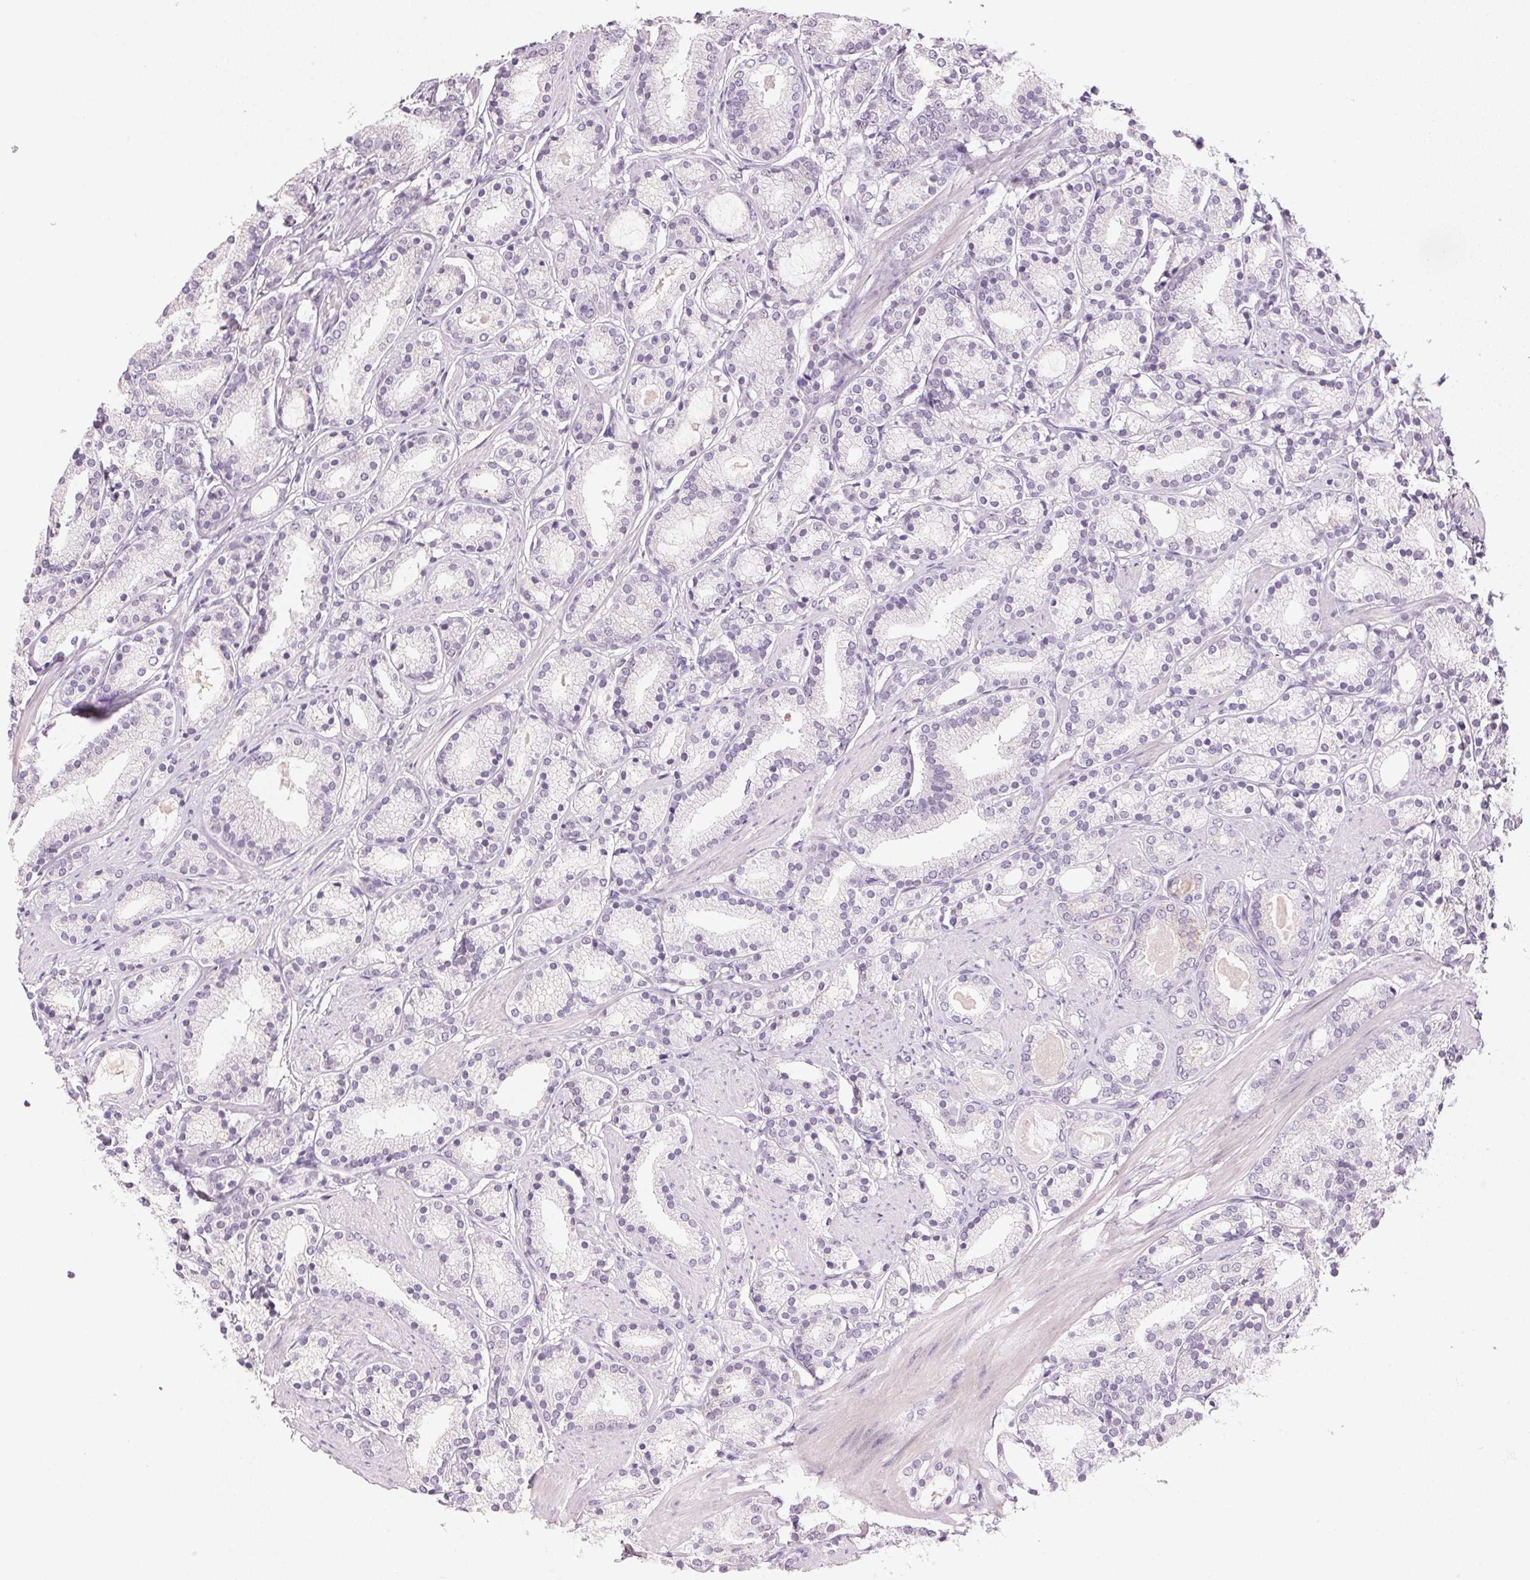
{"staining": {"intensity": "negative", "quantity": "none", "location": "none"}, "tissue": "prostate cancer", "cell_type": "Tumor cells", "image_type": "cancer", "snomed": [{"axis": "morphology", "description": "Adenocarcinoma, High grade"}, {"axis": "topography", "description": "Prostate"}], "caption": "Tumor cells are negative for protein expression in human prostate cancer.", "gene": "CYP11B1", "patient": {"sex": "male", "age": 63}}